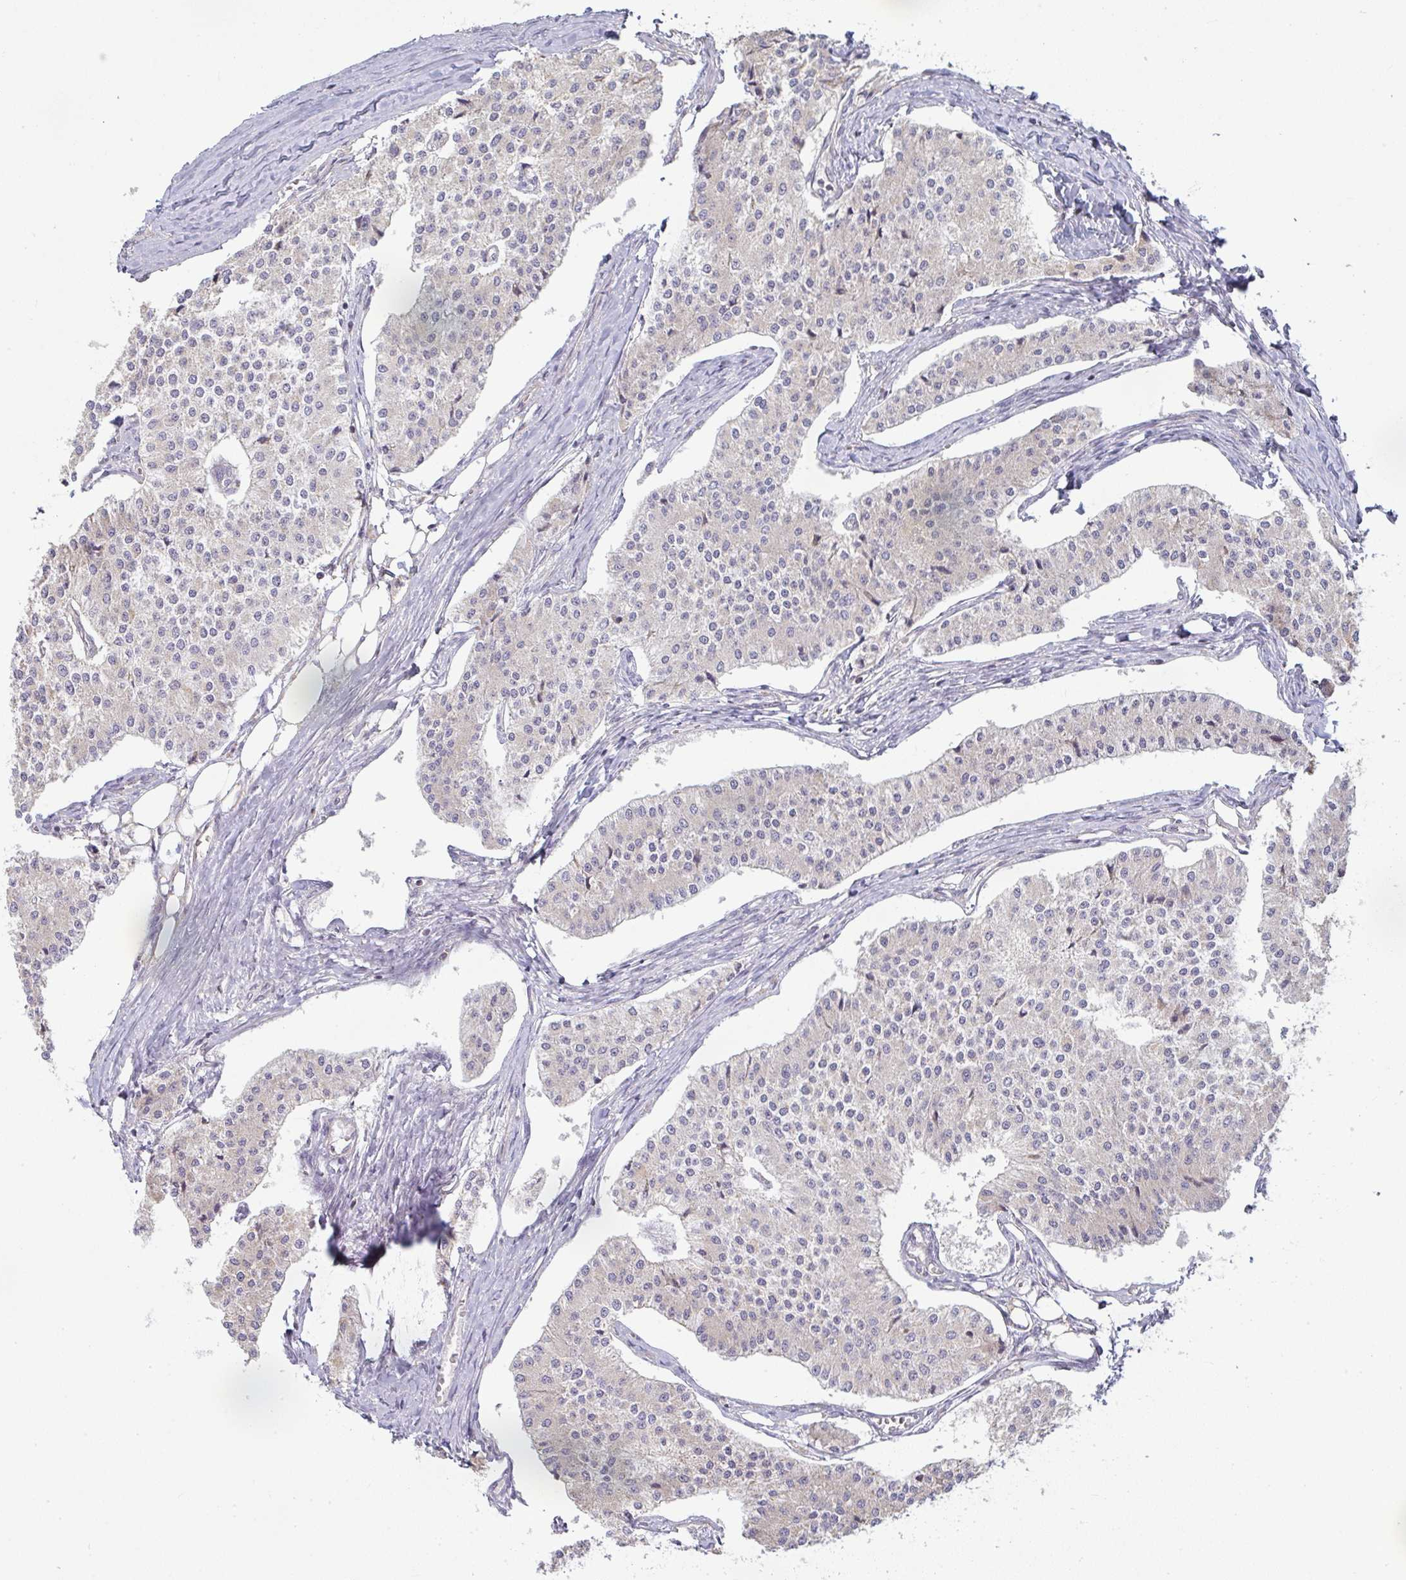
{"staining": {"intensity": "negative", "quantity": "none", "location": "none"}, "tissue": "carcinoid", "cell_type": "Tumor cells", "image_type": "cancer", "snomed": [{"axis": "morphology", "description": "Carcinoid, malignant, NOS"}, {"axis": "topography", "description": "Colon"}], "caption": "Malignant carcinoid was stained to show a protein in brown. There is no significant positivity in tumor cells.", "gene": "MOB1A", "patient": {"sex": "female", "age": 52}}